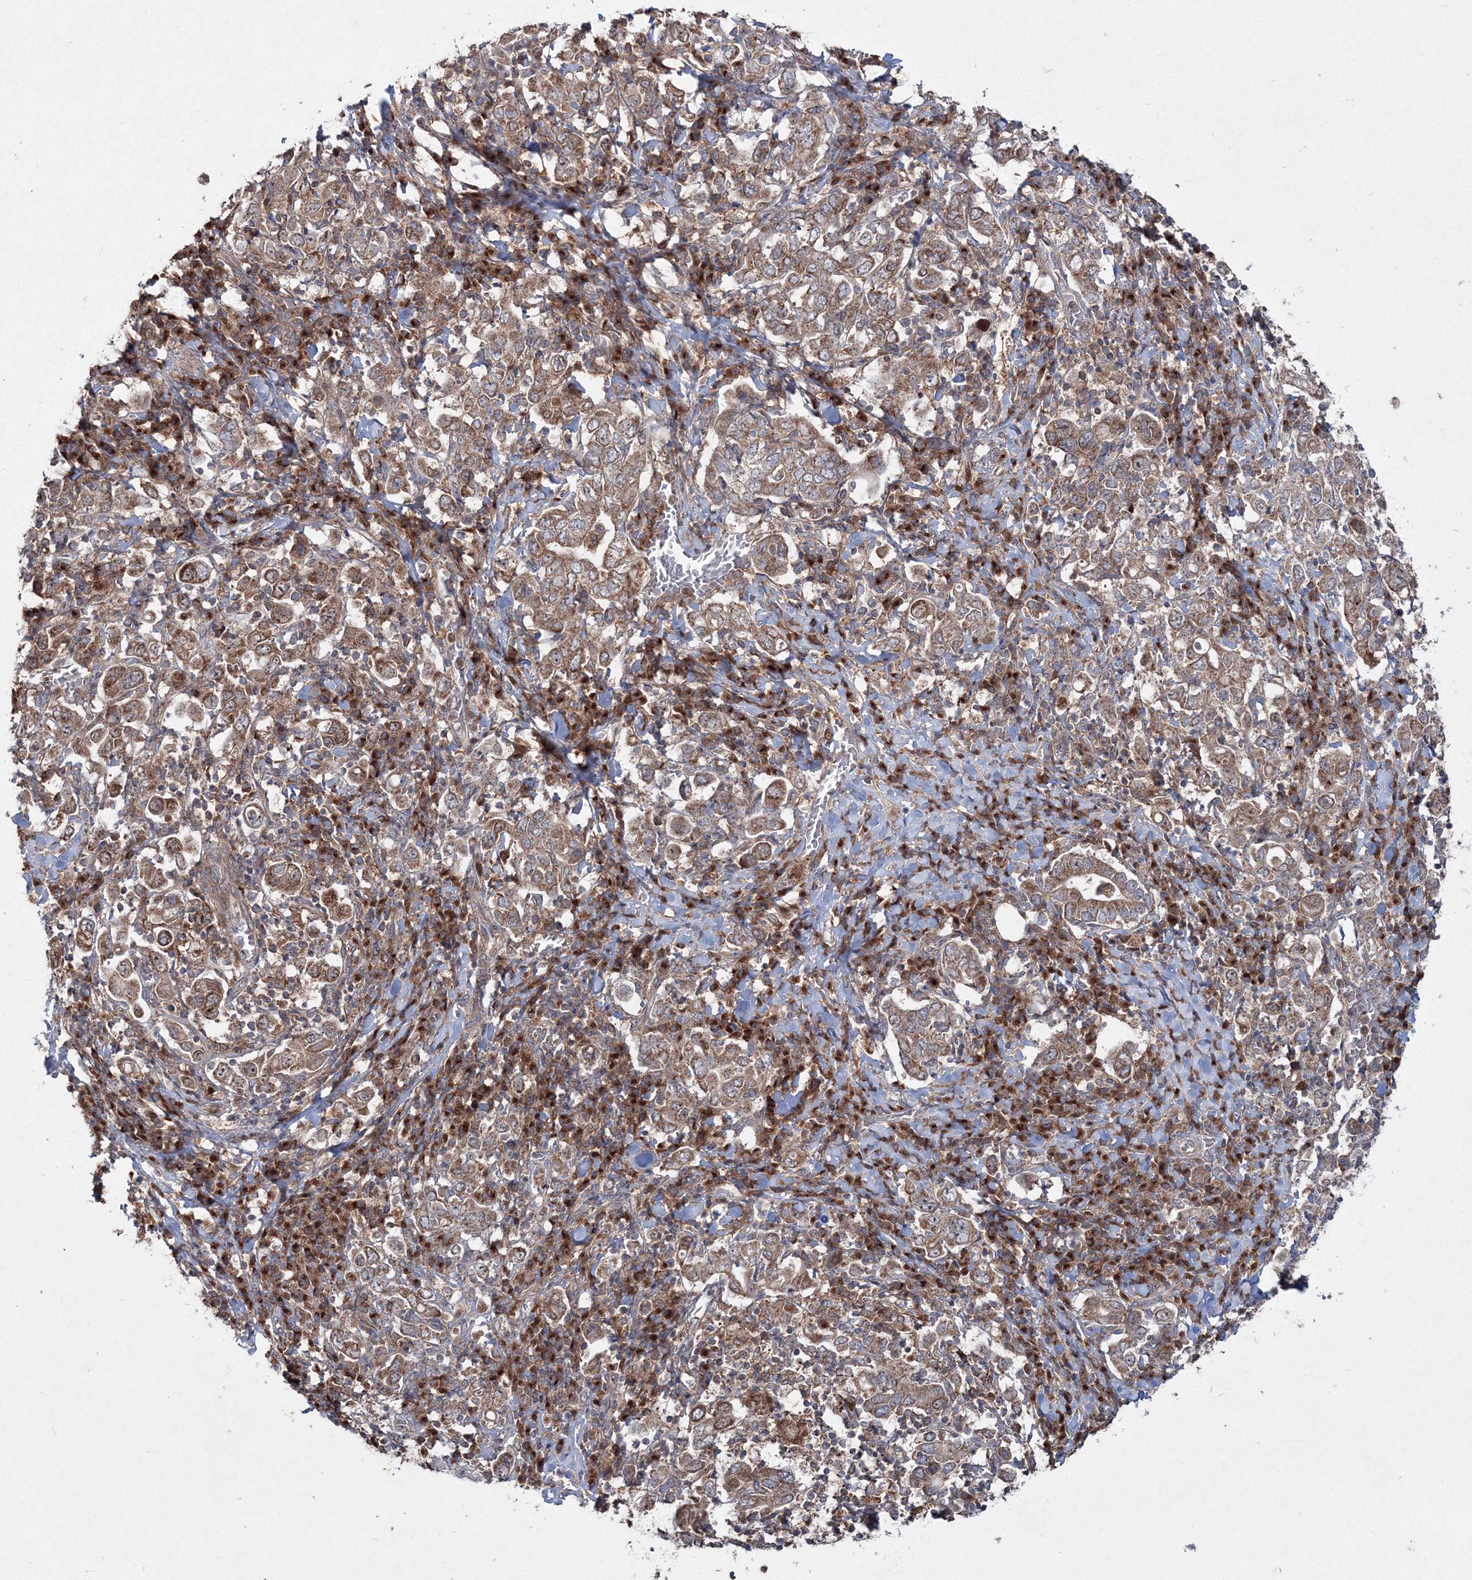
{"staining": {"intensity": "moderate", "quantity": ">75%", "location": "cytoplasmic/membranous"}, "tissue": "stomach cancer", "cell_type": "Tumor cells", "image_type": "cancer", "snomed": [{"axis": "morphology", "description": "Adenocarcinoma, NOS"}, {"axis": "topography", "description": "Stomach, upper"}], "caption": "Protein expression analysis of adenocarcinoma (stomach) reveals moderate cytoplasmic/membranous staining in about >75% of tumor cells.", "gene": "PEX13", "patient": {"sex": "male", "age": 62}}